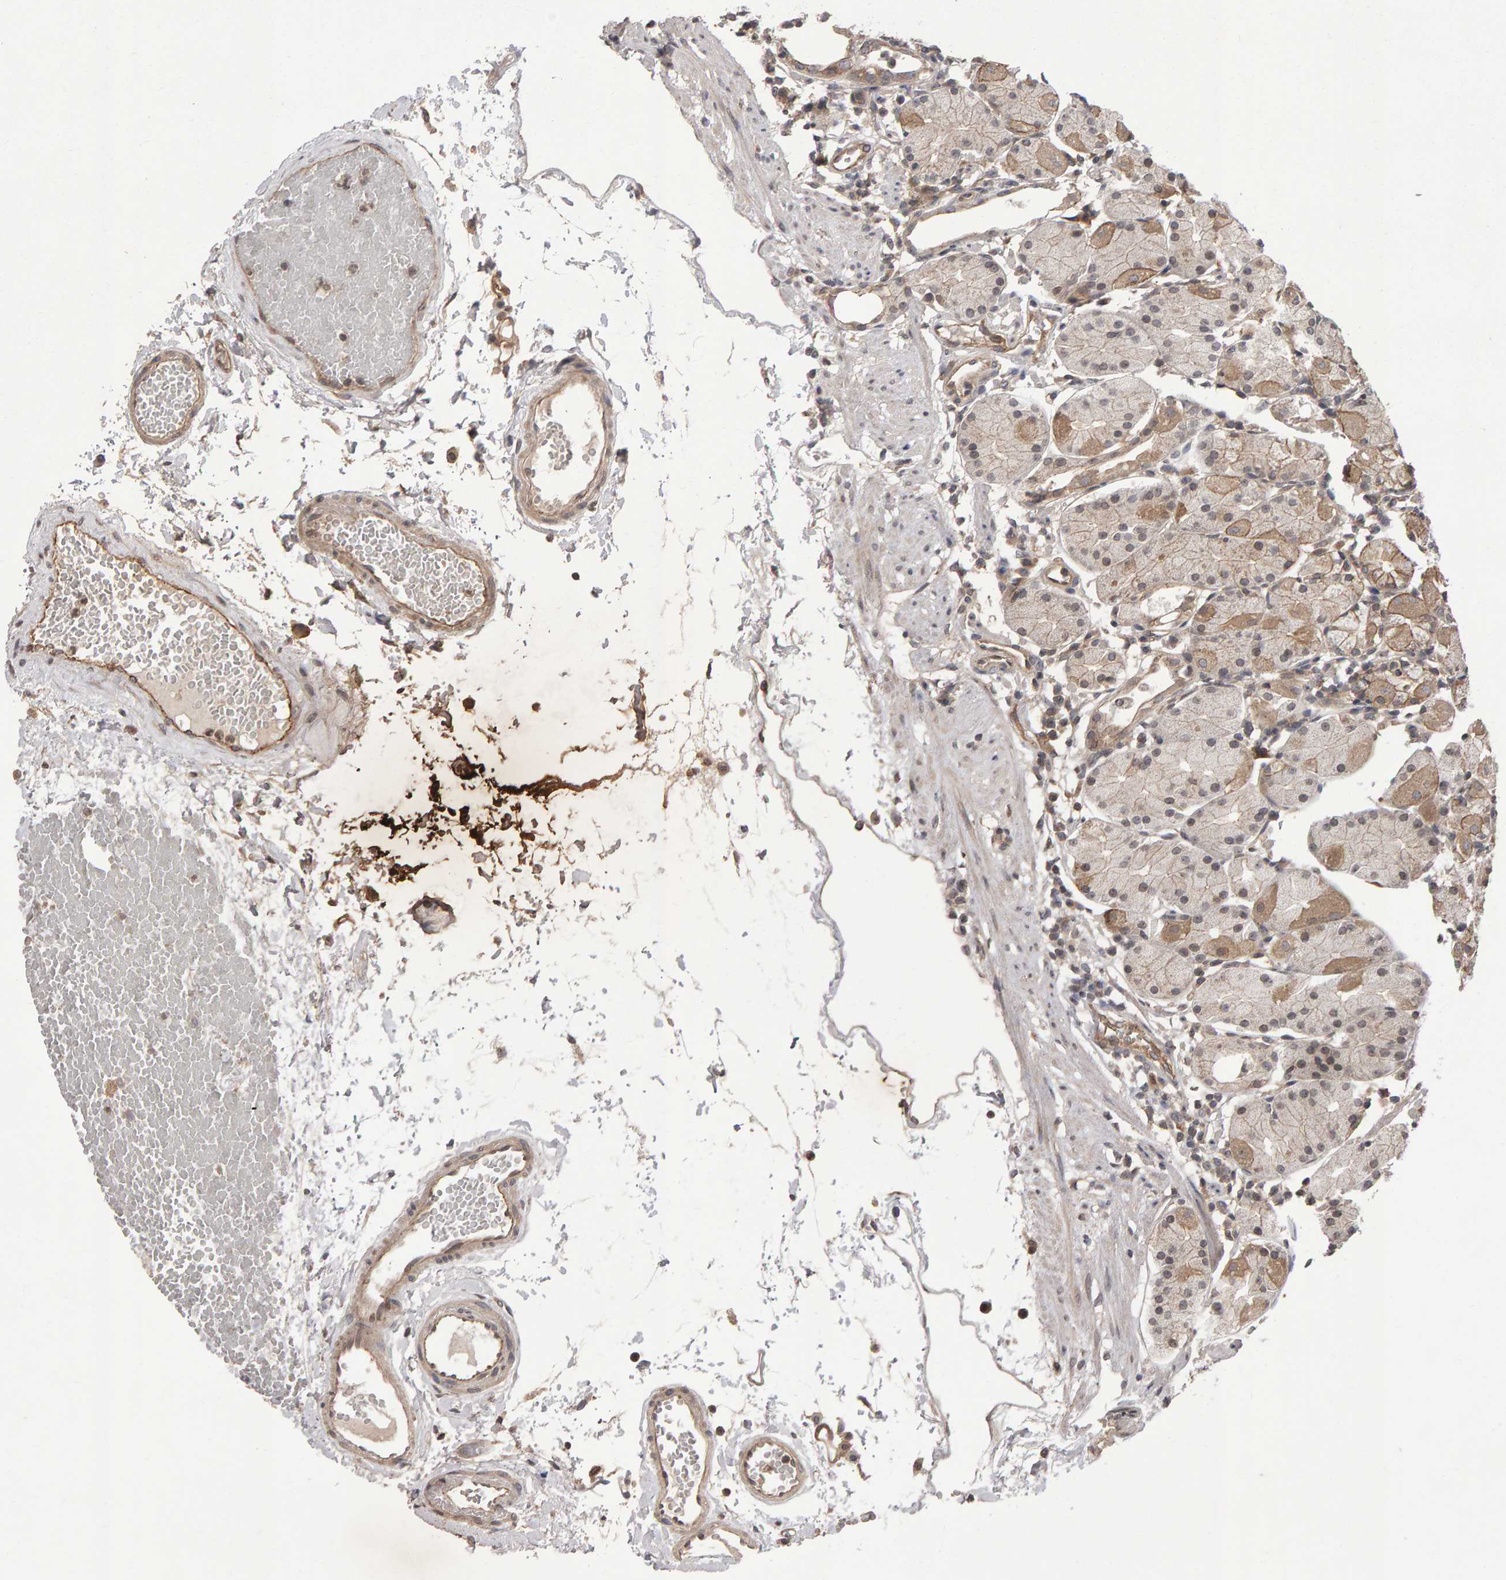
{"staining": {"intensity": "moderate", "quantity": ">75%", "location": "cytoplasmic/membranous"}, "tissue": "stomach", "cell_type": "Glandular cells", "image_type": "normal", "snomed": [{"axis": "morphology", "description": "Normal tissue, NOS"}, {"axis": "topography", "description": "Stomach"}, {"axis": "topography", "description": "Stomach, lower"}], "caption": "Immunohistochemical staining of unremarkable stomach displays >75% levels of moderate cytoplasmic/membranous protein expression in approximately >75% of glandular cells.", "gene": "SCRIB", "patient": {"sex": "female", "age": 75}}